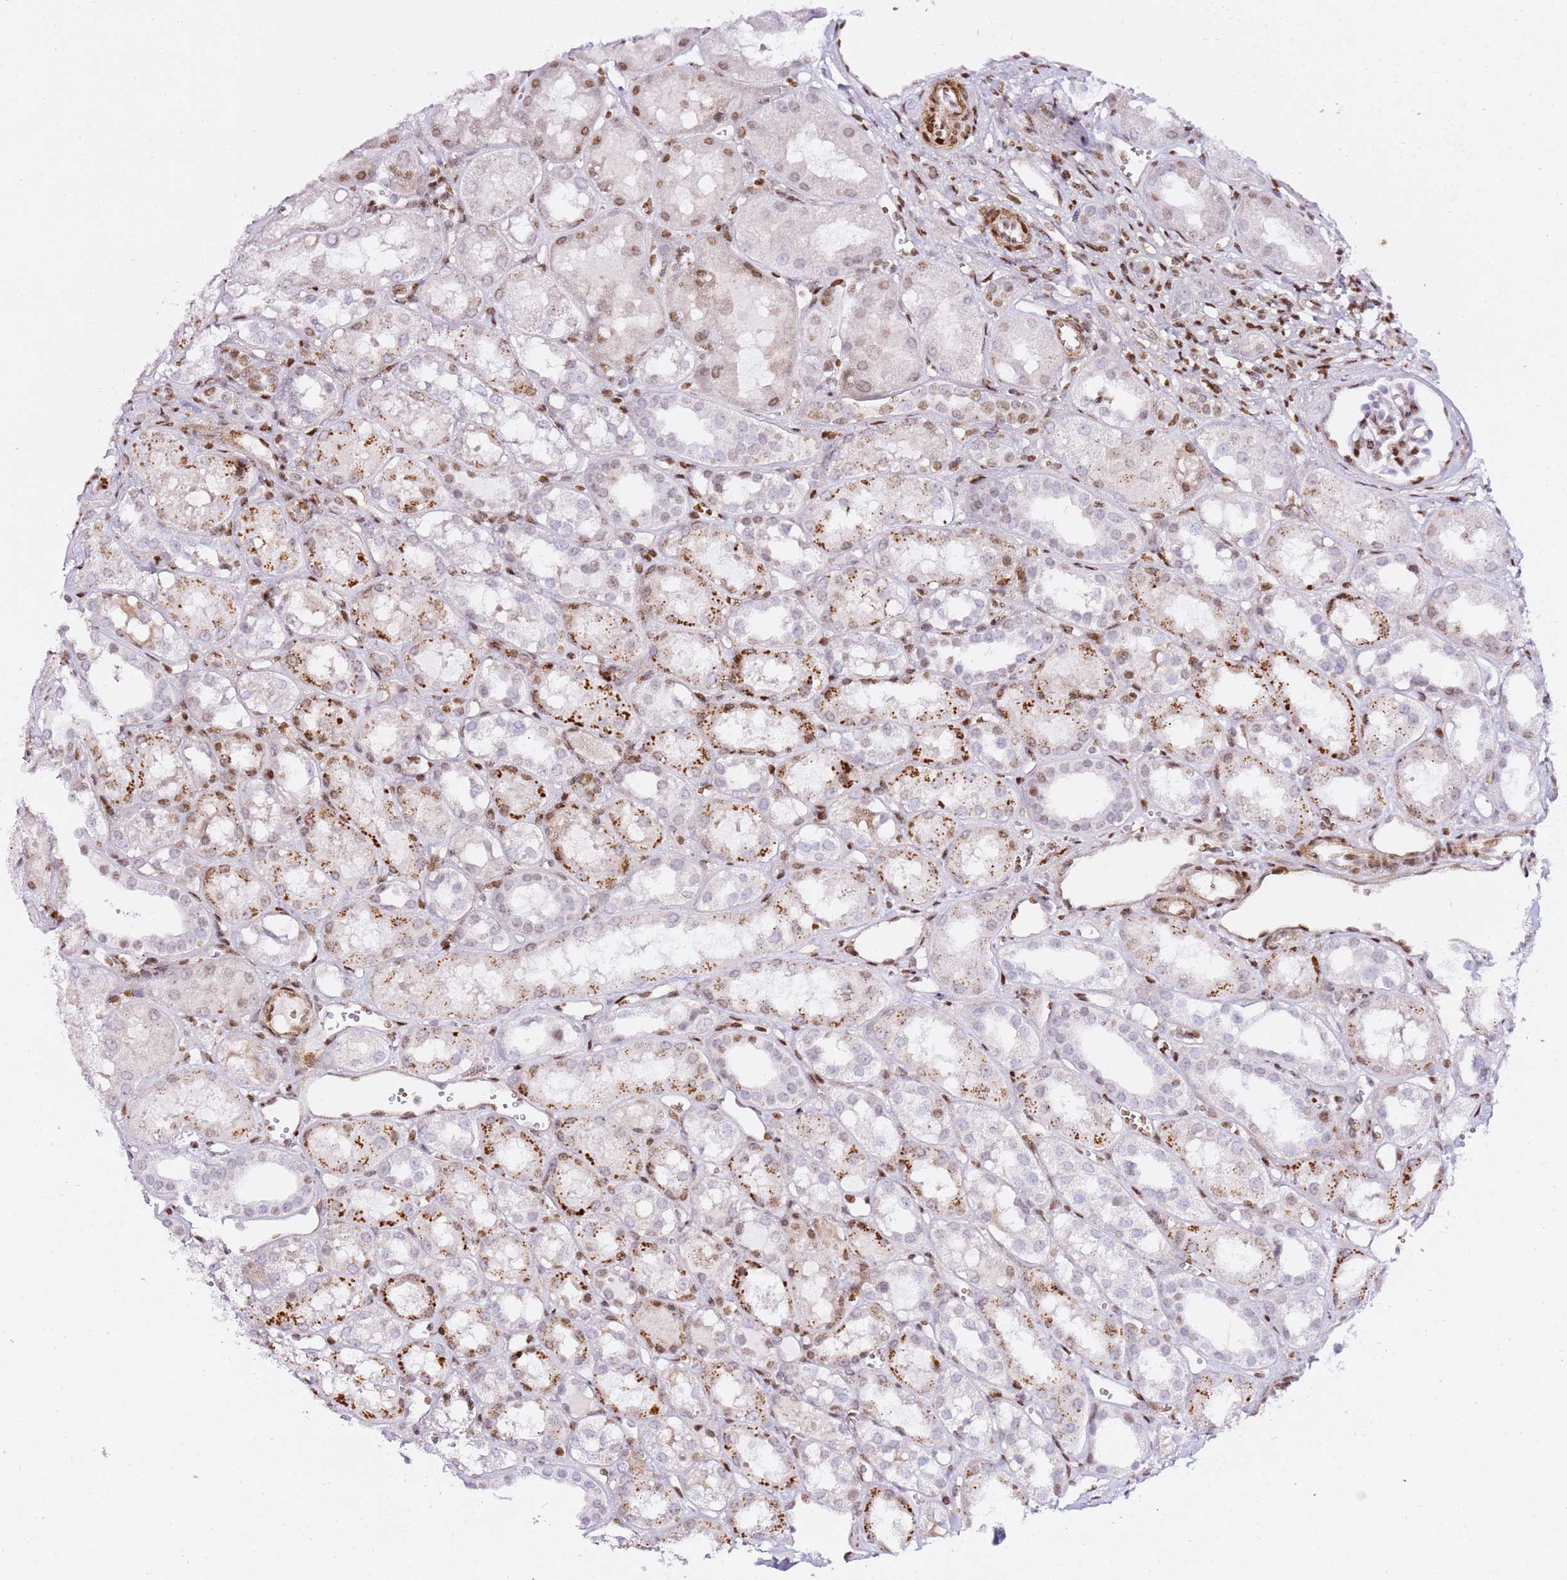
{"staining": {"intensity": "moderate", "quantity": "25%-75%", "location": "nuclear"}, "tissue": "kidney", "cell_type": "Cells in glomeruli", "image_type": "normal", "snomed": [{"axis": "morphology", "description": "Normal tissue, NOS"}, {"axis": "topography", "description": "Kidney"}], "caption": "The photomicrograph reveals a brown stain indicating the presence of a protein in the nuclear of cells in glomeruli in kidney. (Brightfield microscopy of DAB IHC at high magnification).", "gene": "GBP2", "patient": {"sex": "male", "age": 16}}